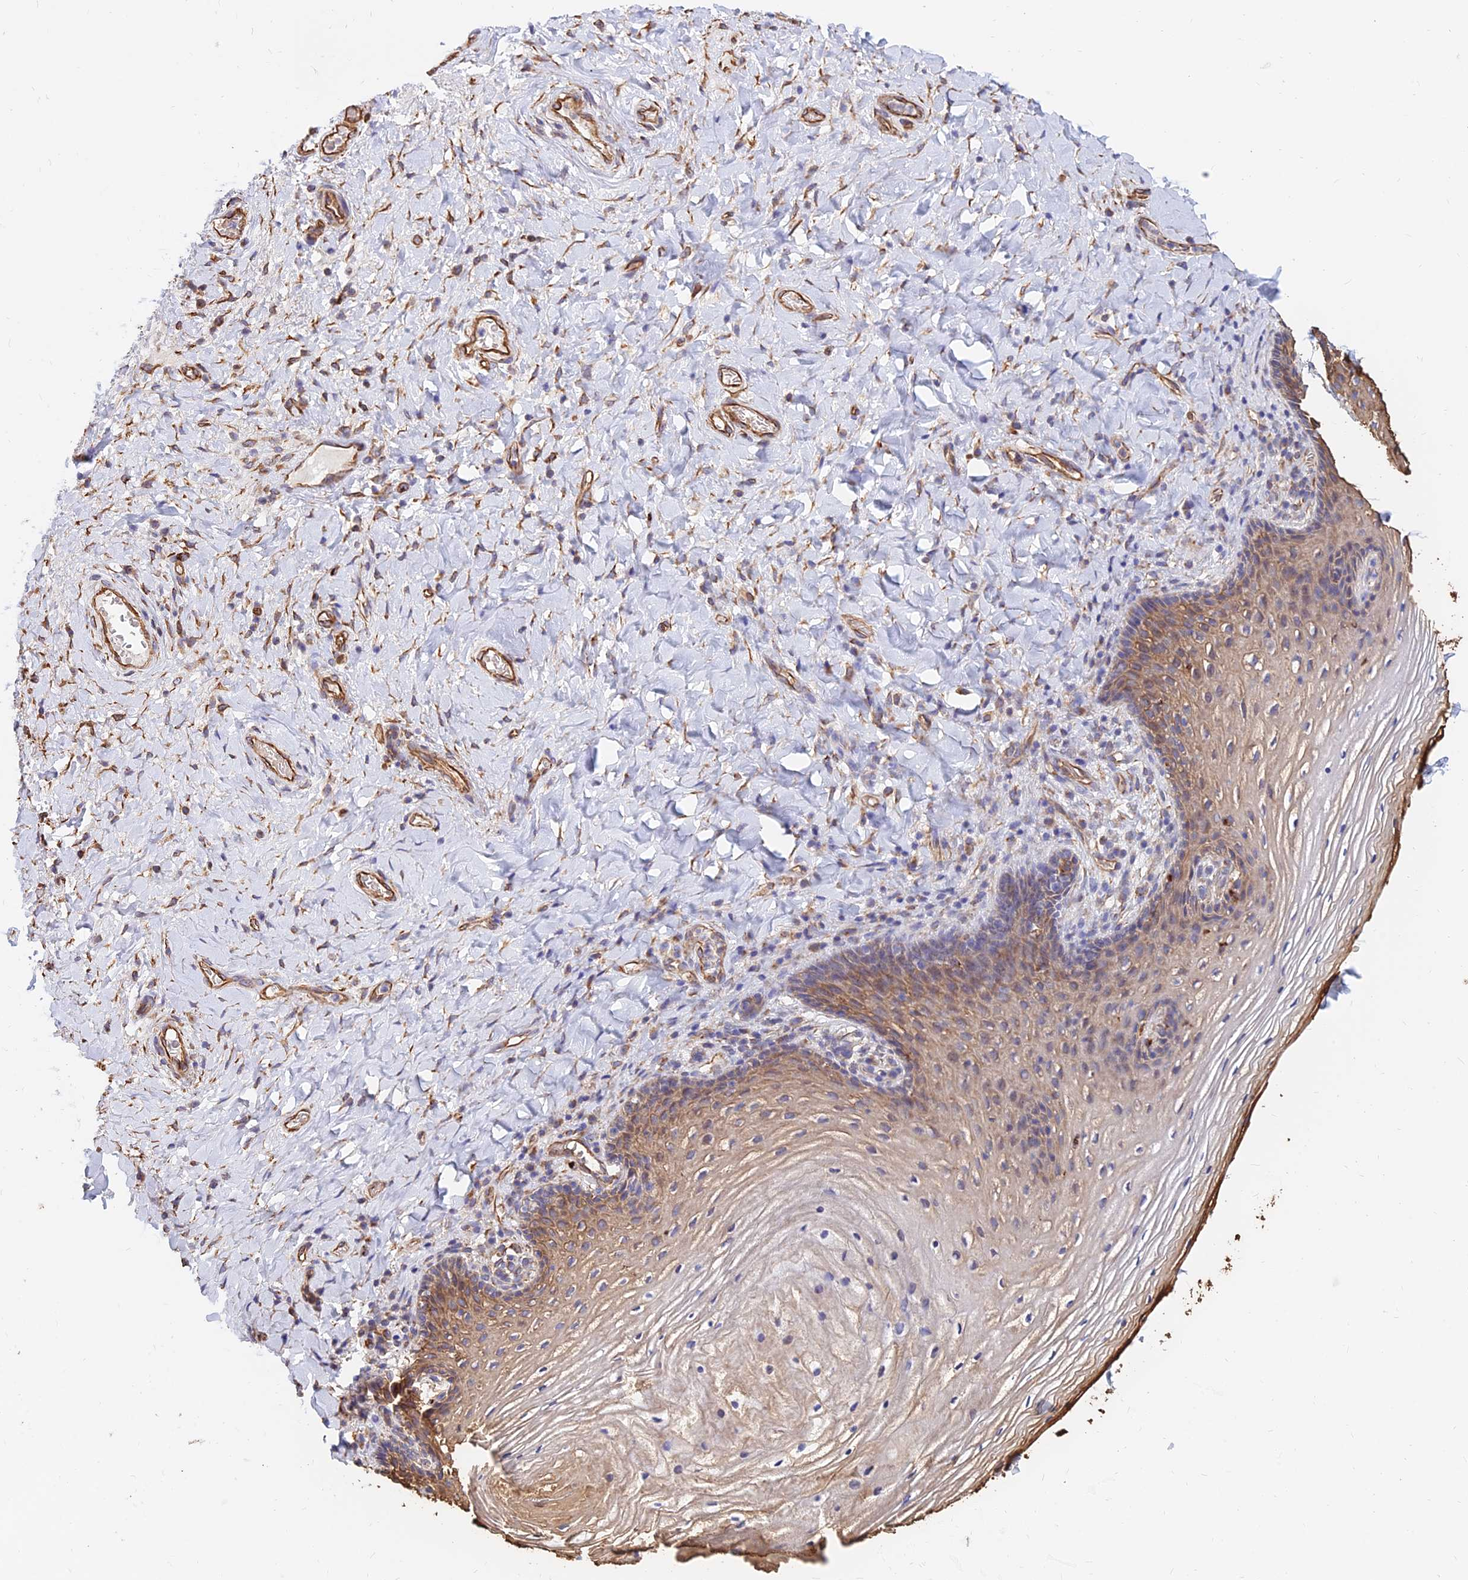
{"staining": {"intensity": "moderate", "quantity": ">75%", "location": "cytoplasmic/membranous"}, "tissue": "vagina", "cell_type": "Squamous epithelial cells", "image_type": "normal", "snomed": [{"axis": "morphology", "description": "Normal tissue, NOS"}, {"axis": "topography", "description": "Vagina"}], "caption": "Immunohistochemistry photomicrograph of unremarkable vagina: vagina stained using IHC reveals medium levels of moderate protein expression localized specifically in the cytoplasmic/membranous of squamous epithelial cells, appearing as a cytoplasmic/membranous brown color.", "gene": "CDK18", "patient": {"sex": "female", "age": 60}}